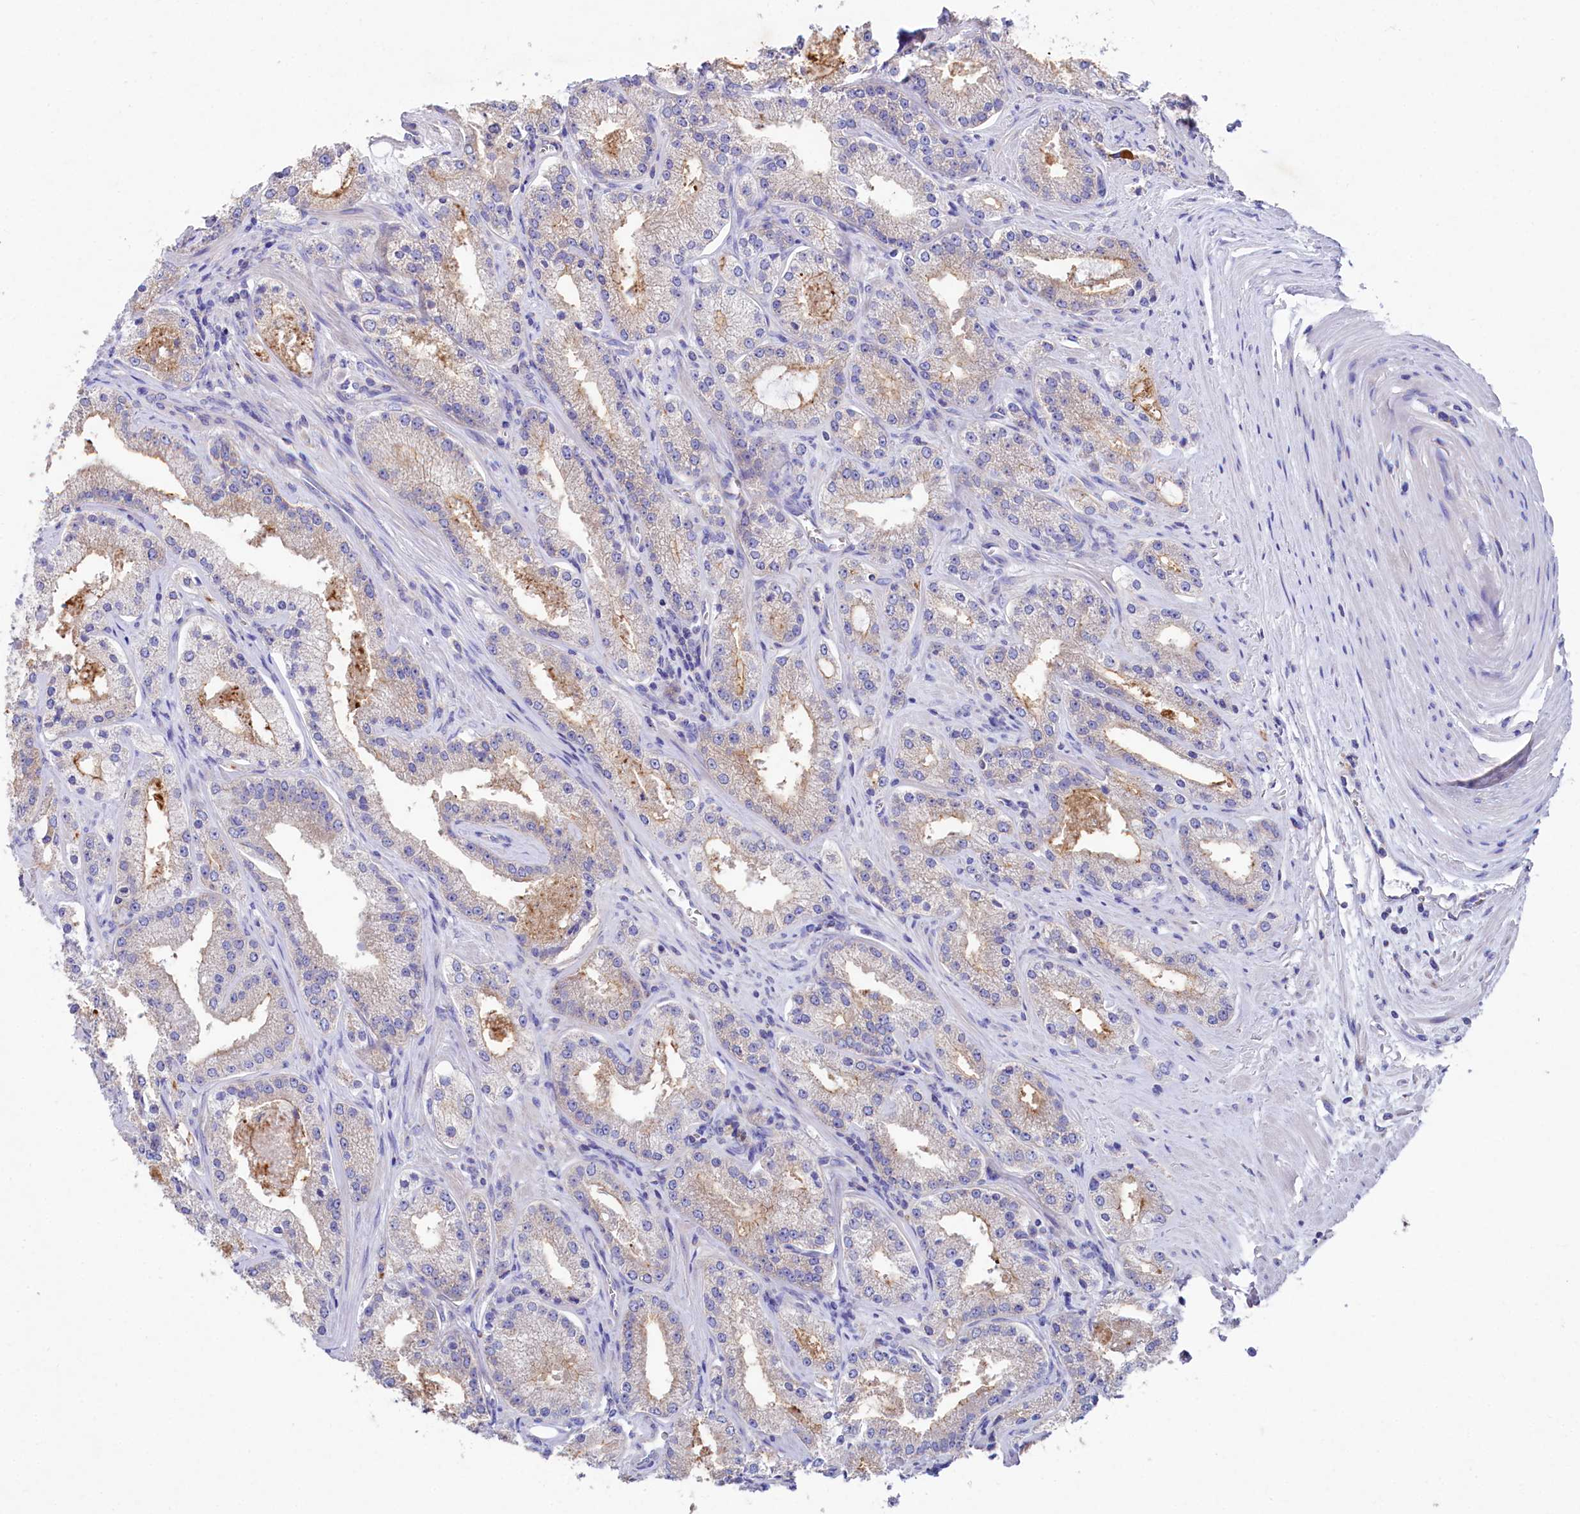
{"staining": {"intensity": "moderate", "quantity": "25%-75%", "location": "cytoplasmic/membranous"}, "tissue": "prostate cancer", "cell_type": "Tumor cells", "image_type": "cancer", "snomed": [{"axis": "morphology", "description": "Adenocarcinoma, Low grade"}, {"axis": "topography", "description": "Prostate"}], "caption": "Prostate low-grade adenocarcinoma stained for a protein reveals moderate cytoplasmic/membranous positivity in tumor cells.", "gene": "VPS26B", "patient": {"sex": "male", "age": 69}}